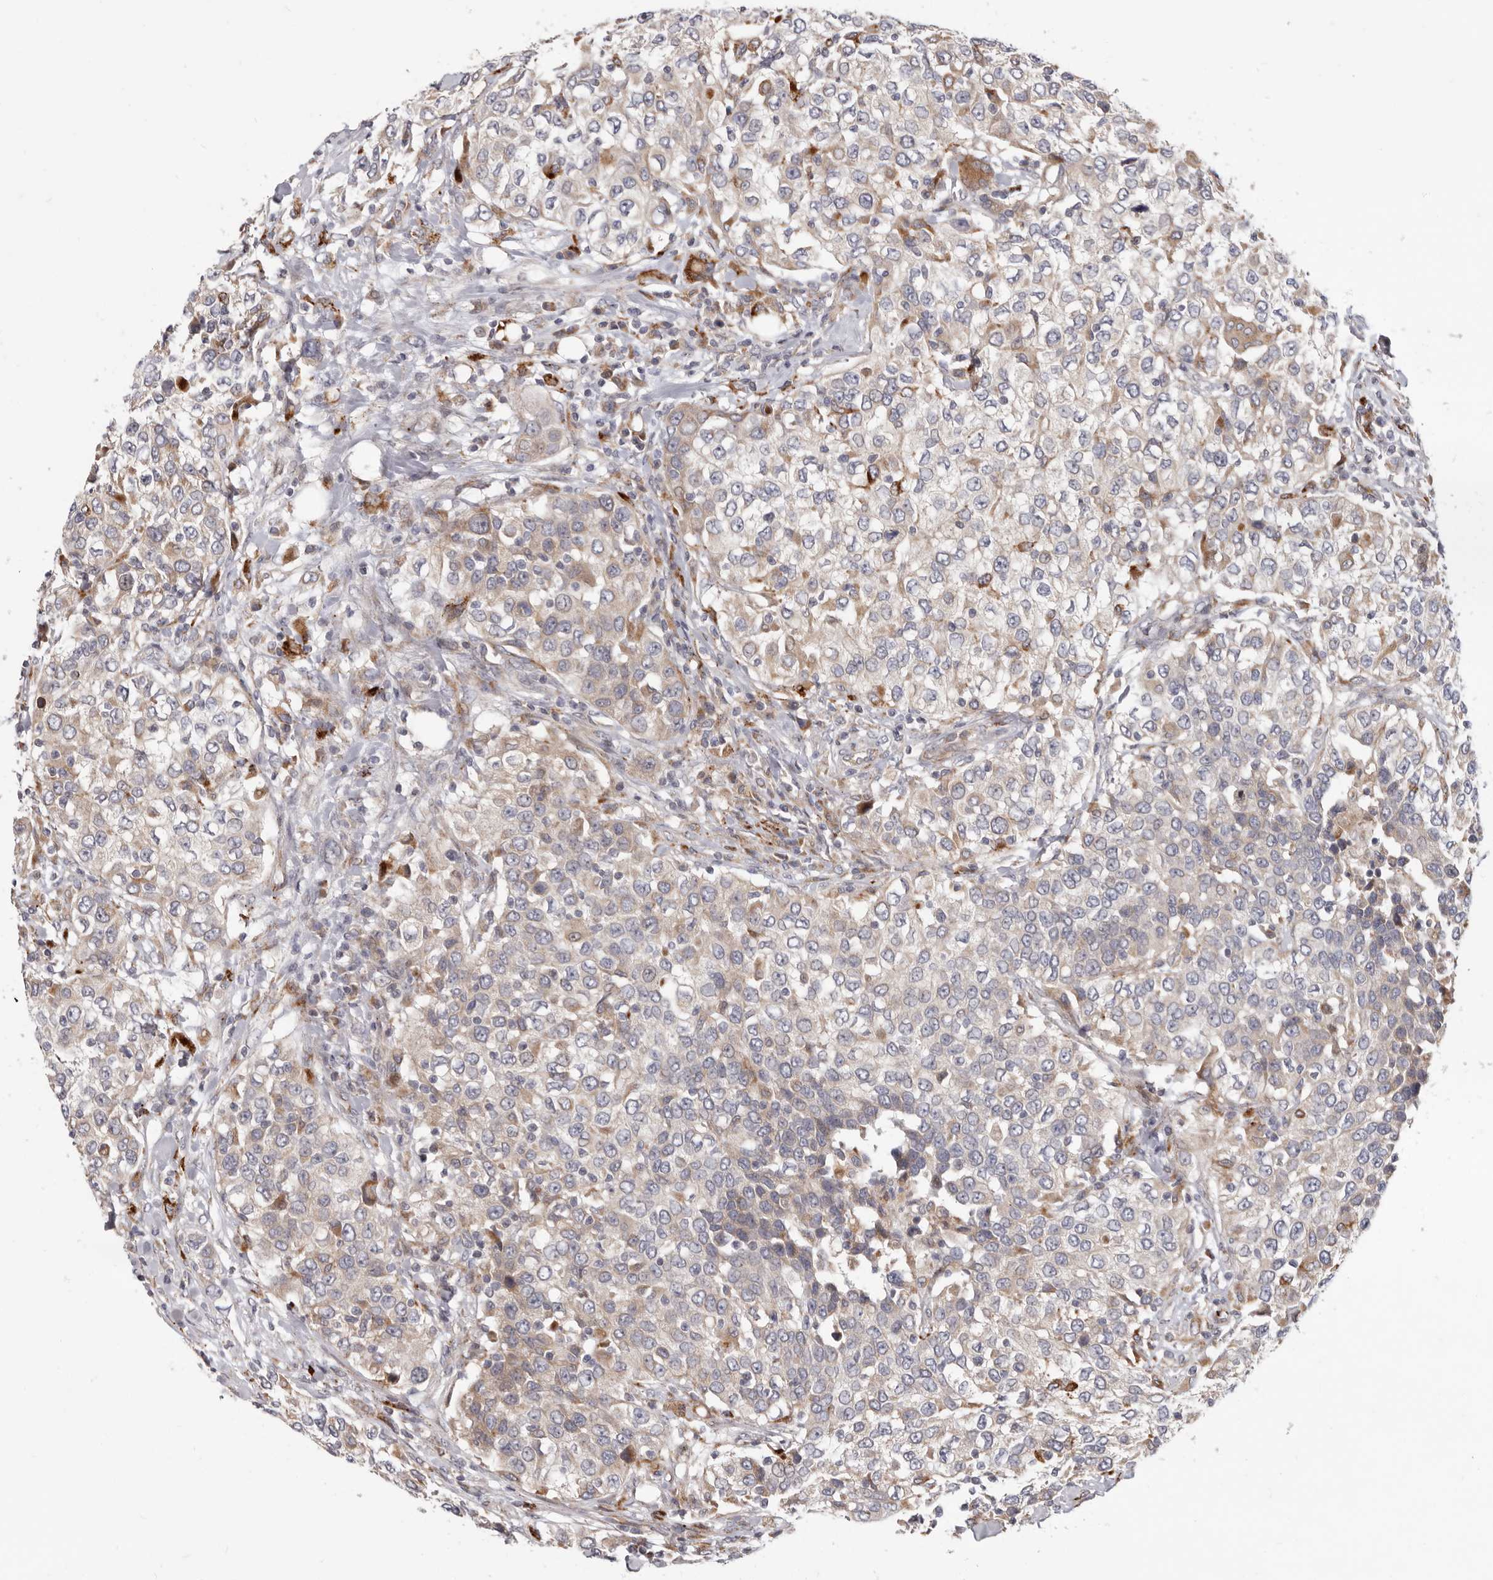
{"staining": {"intensity": "weak", "quantity": "25%-75%", "location": "cytoplasmic/membranous"}, "tissue": "urothelial cancer", "cell_type": "Tumor cells", "image_type": "cancer", "snomed": [{"axis": "morphology", "description": "Urothelial carcinoma, High grade"}, {"axis": "topography", "description": "Urinary bladder"}], "caption": "Weak cytoplasmic/membranous protein staining is seen in about 25%-75% of tumor cells in high-grade urothelial carcinoma.", "gene": "TOR3A", "patient": {"sex": "female", "age": 80}}